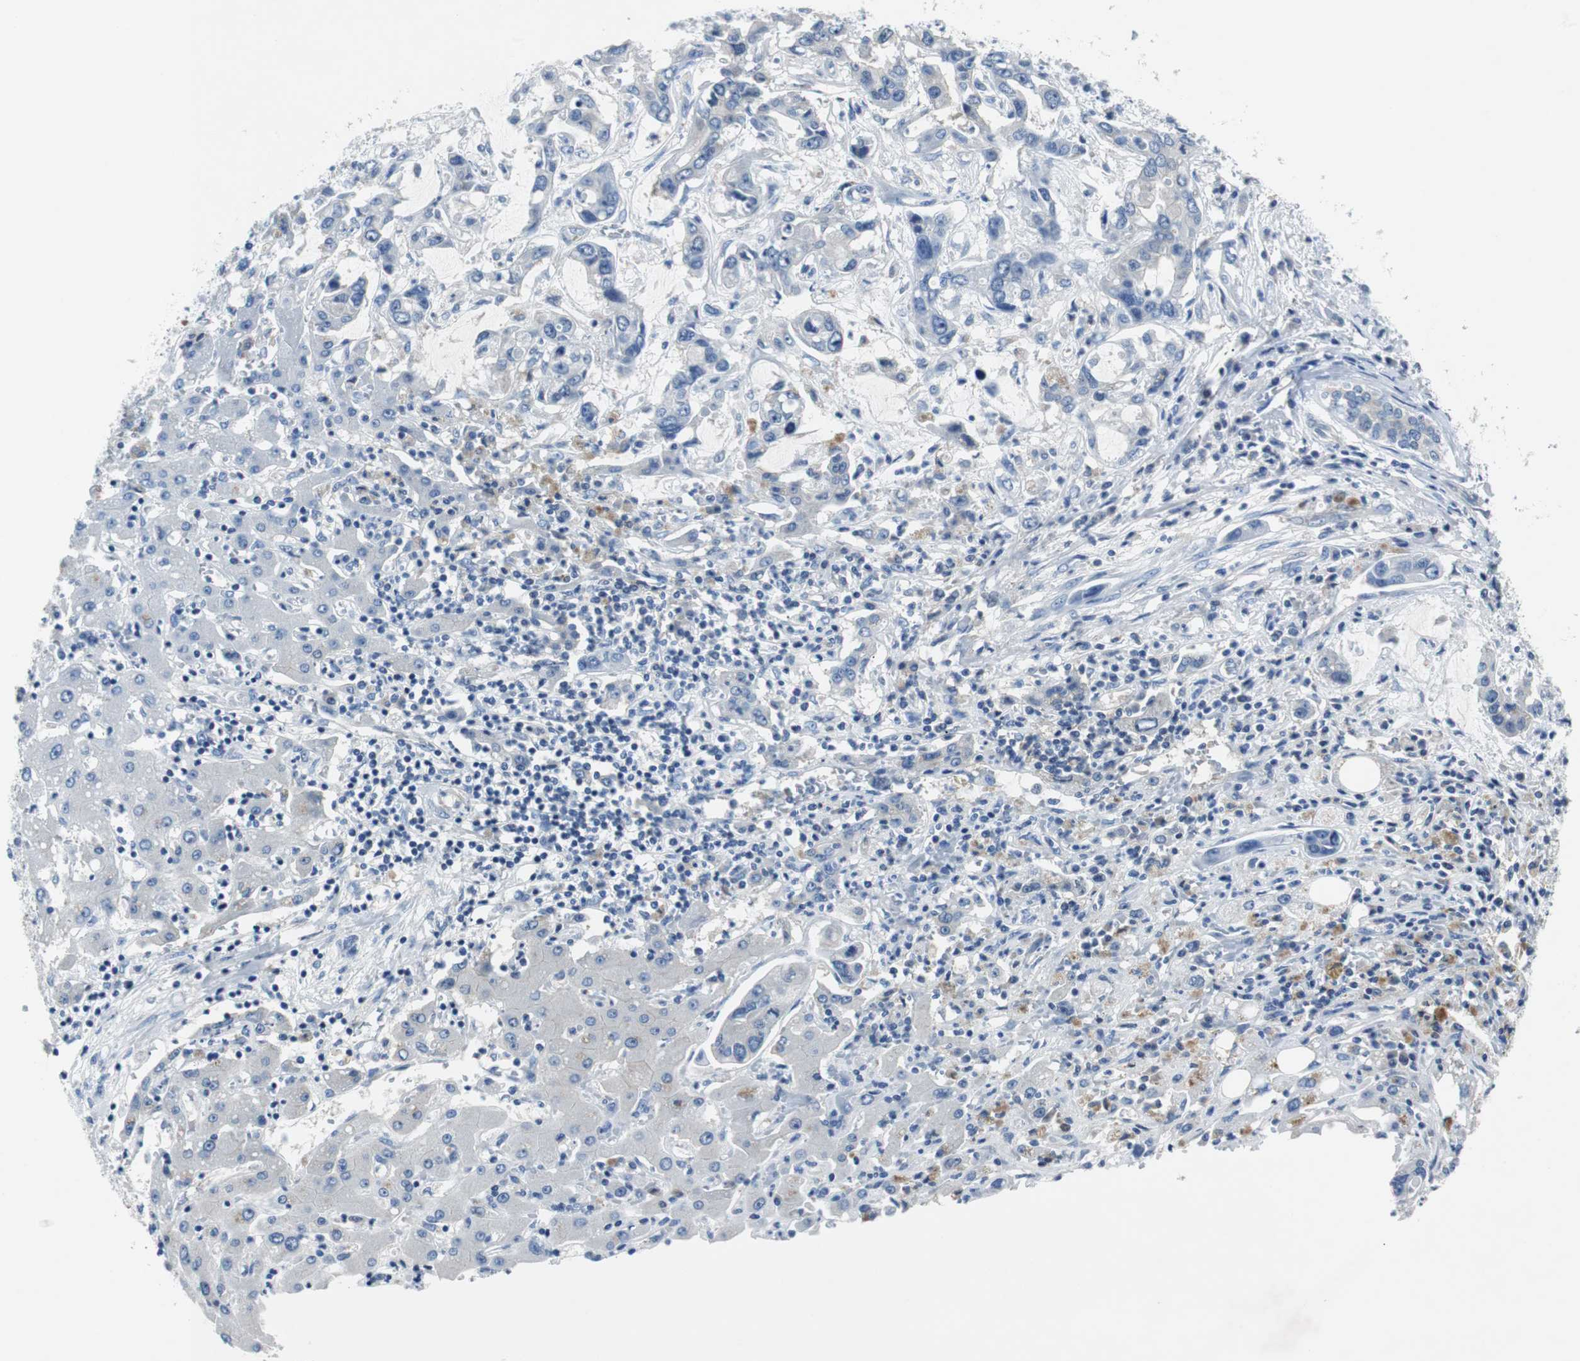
{"staining": {"intensity": "negative", "quantity": "none", "location": "none"}, "tissue": "liver cancer", "cell_type": "Tumor cells", "image_type": "cancer", "snomed": [{"axis": "morphology", "description": "Cholangiocarcinoma"}, {"axis": "topography", "description": "Liver"}], "caption": "The immunohistochemistry image has no significant expression in tumor cells of liver cancer (cholangiocarcinoma) tissue.", "gene": "EEF2K", "patient": {"sex": "female", "age": 65}}